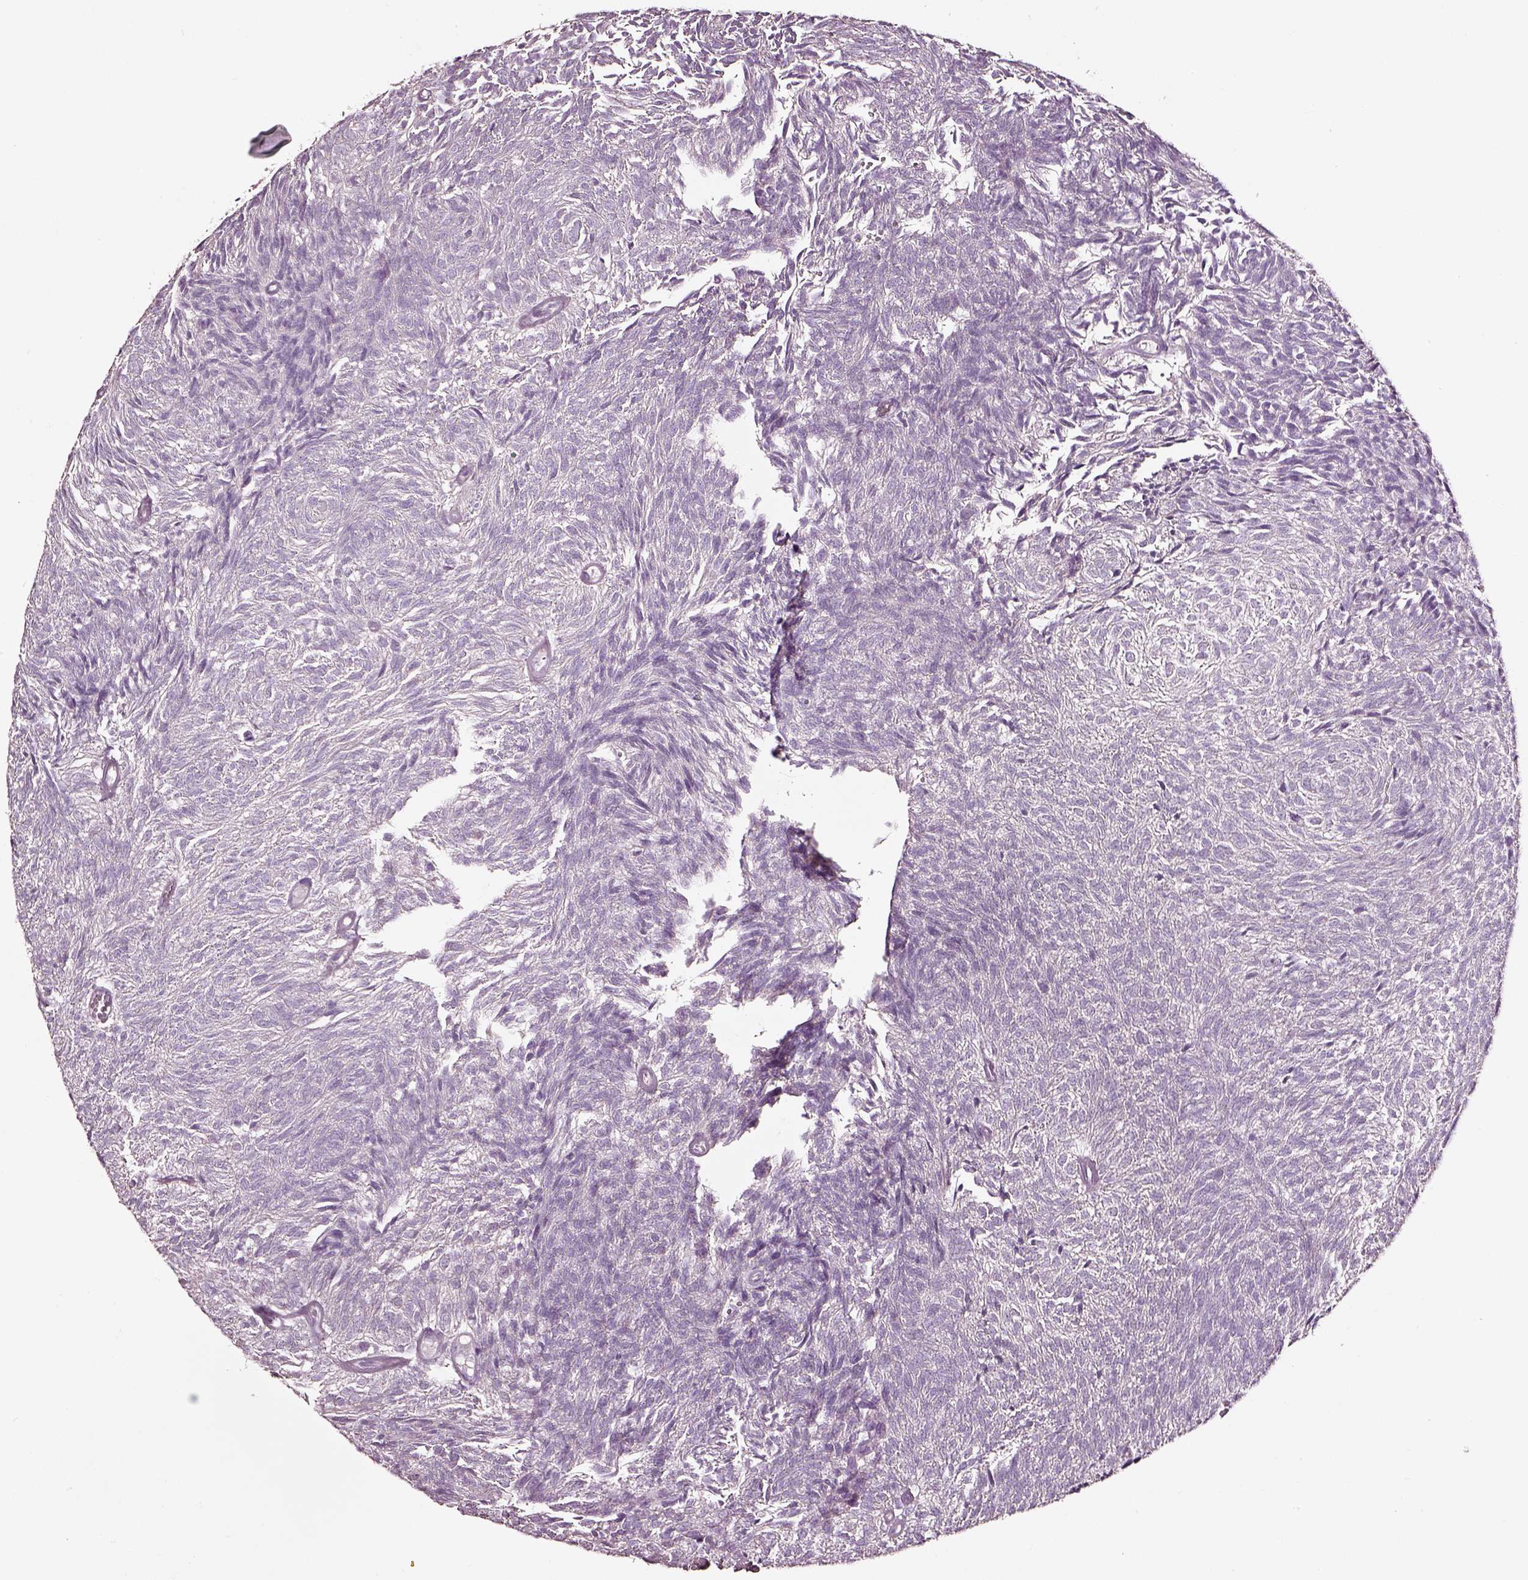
{"staining": {"intensity": "negative", "quantity": "none", "location": "none"}, "tissue": "urothelial cancer", "cell_type": "Tumor cells", "image_type": "cancer", "snomed": [{"axis": "morphology", "description": "Urothelial carcinoma, Low grade"}, {"axis": "topography", "description": "Urinary bladder"}], "caption": "Urothelial cancer was stained to show a protein in brown. There is no significant positivity in tumor cells. The staining was performed using DAB to visualize the protein expression in brown, while the nuclei were stained in blue with hematoxylin (Magnification: 20x).", "gene": "AADAT", "patient": {"sex": "male", "age": 77}}